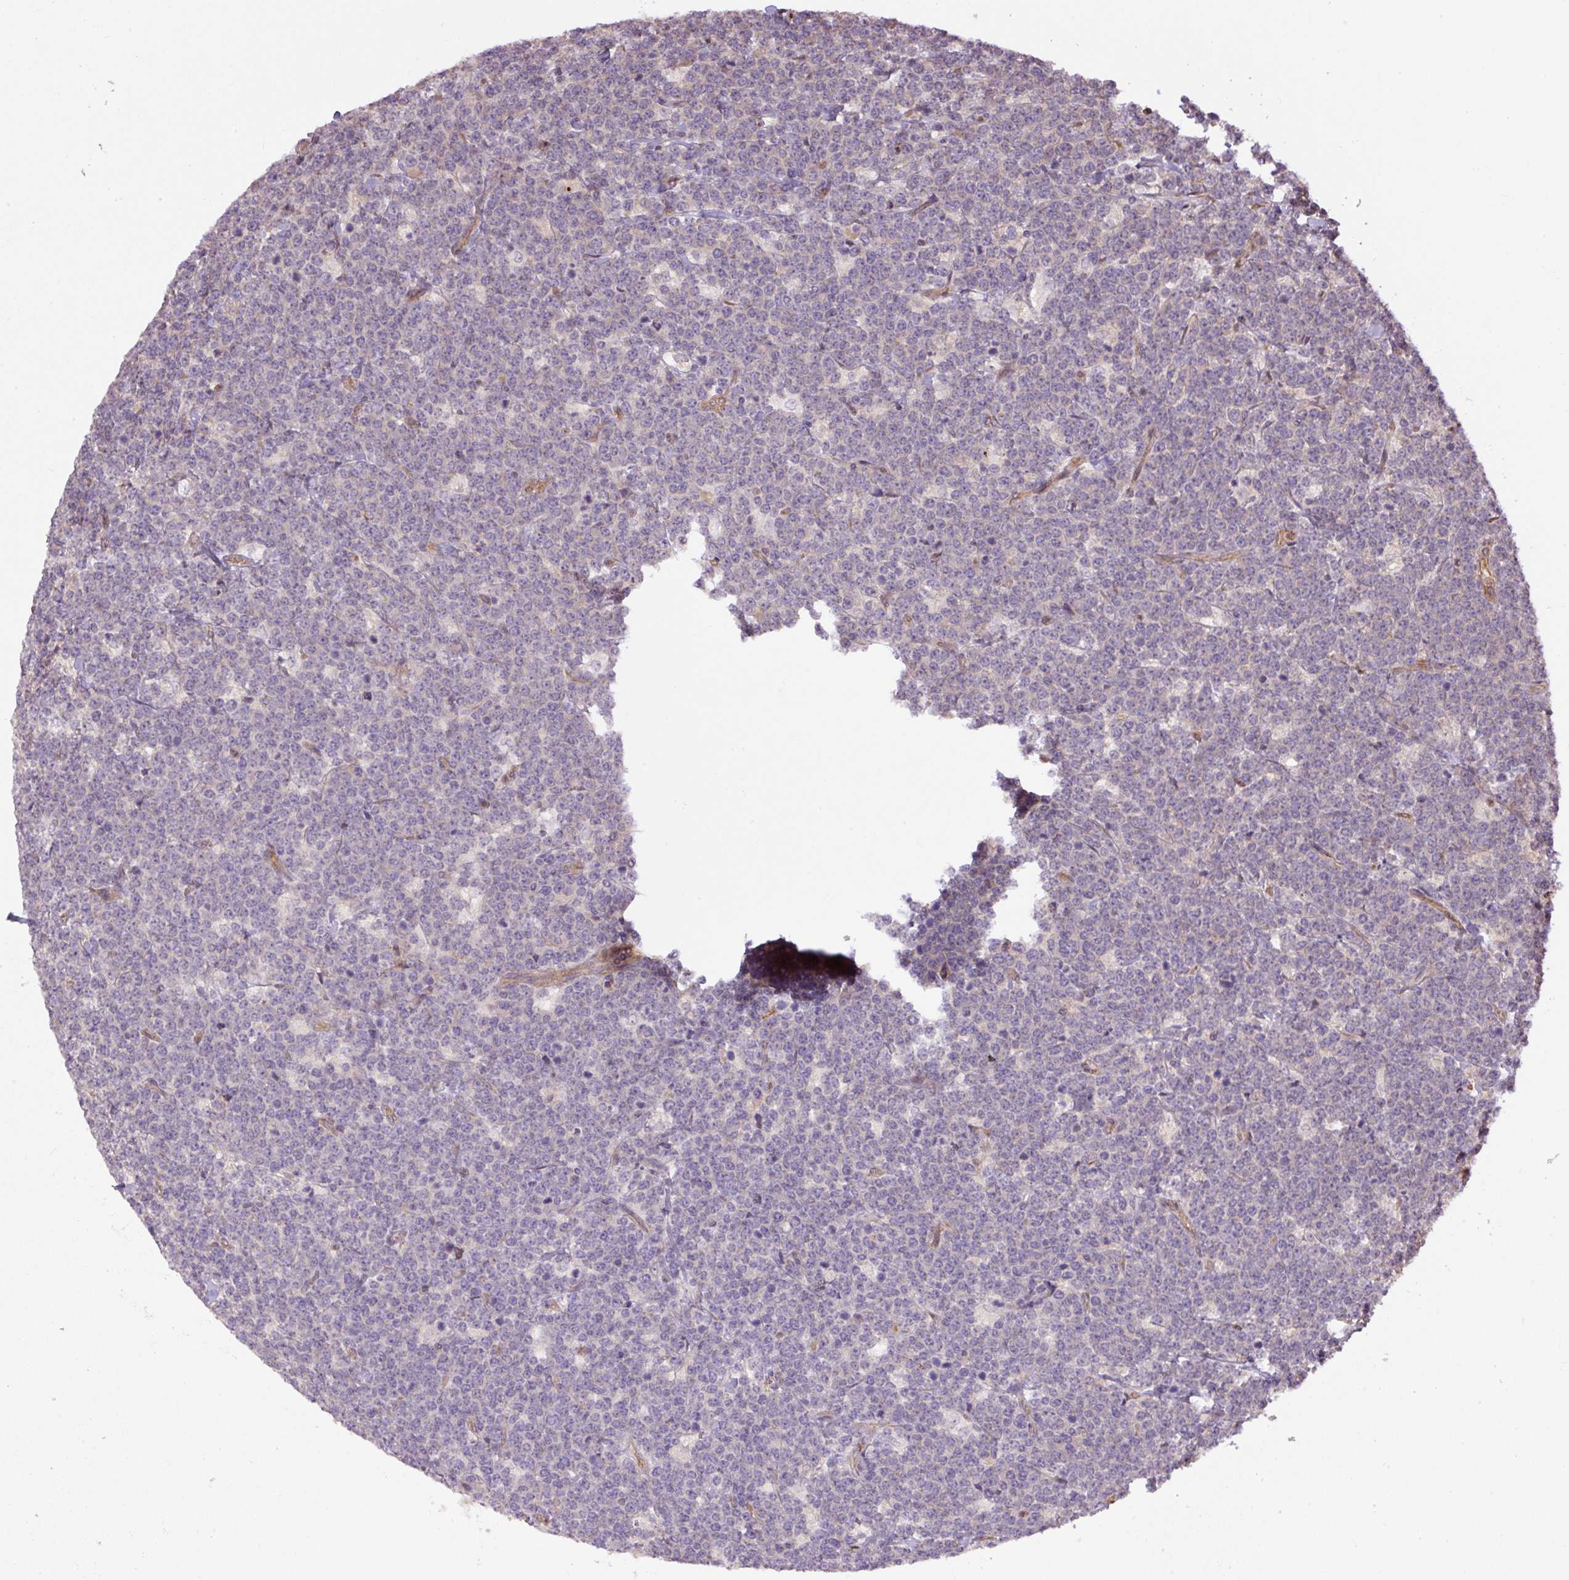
{"staining": {"intensity": "negative", "quantity": "none", "location": "none"}, "tissue": "lymphoma", "cell_type": "Tumor cells", "image_type": "cancer", "snomed": [{"axis": "morphology", "description": "Malignant lymphoma, non-Hodgkin's type, High grade"}, {"axis": "topography", "description": "Small intestine"}, {"axis": "topography", "description": "Colon"}], "caption": "A high-resolution image shows IHC staining of high-grade malignant lymphoma, non-Hodgkin's type, which exhibits no significant staining in tumor cells. (Brightfield microscopy of DAB (3,3'-diaminobenzidine) IHC at high magnification).", "gene": "PPME1", "patient": {"sex": "male", "age": 8}}